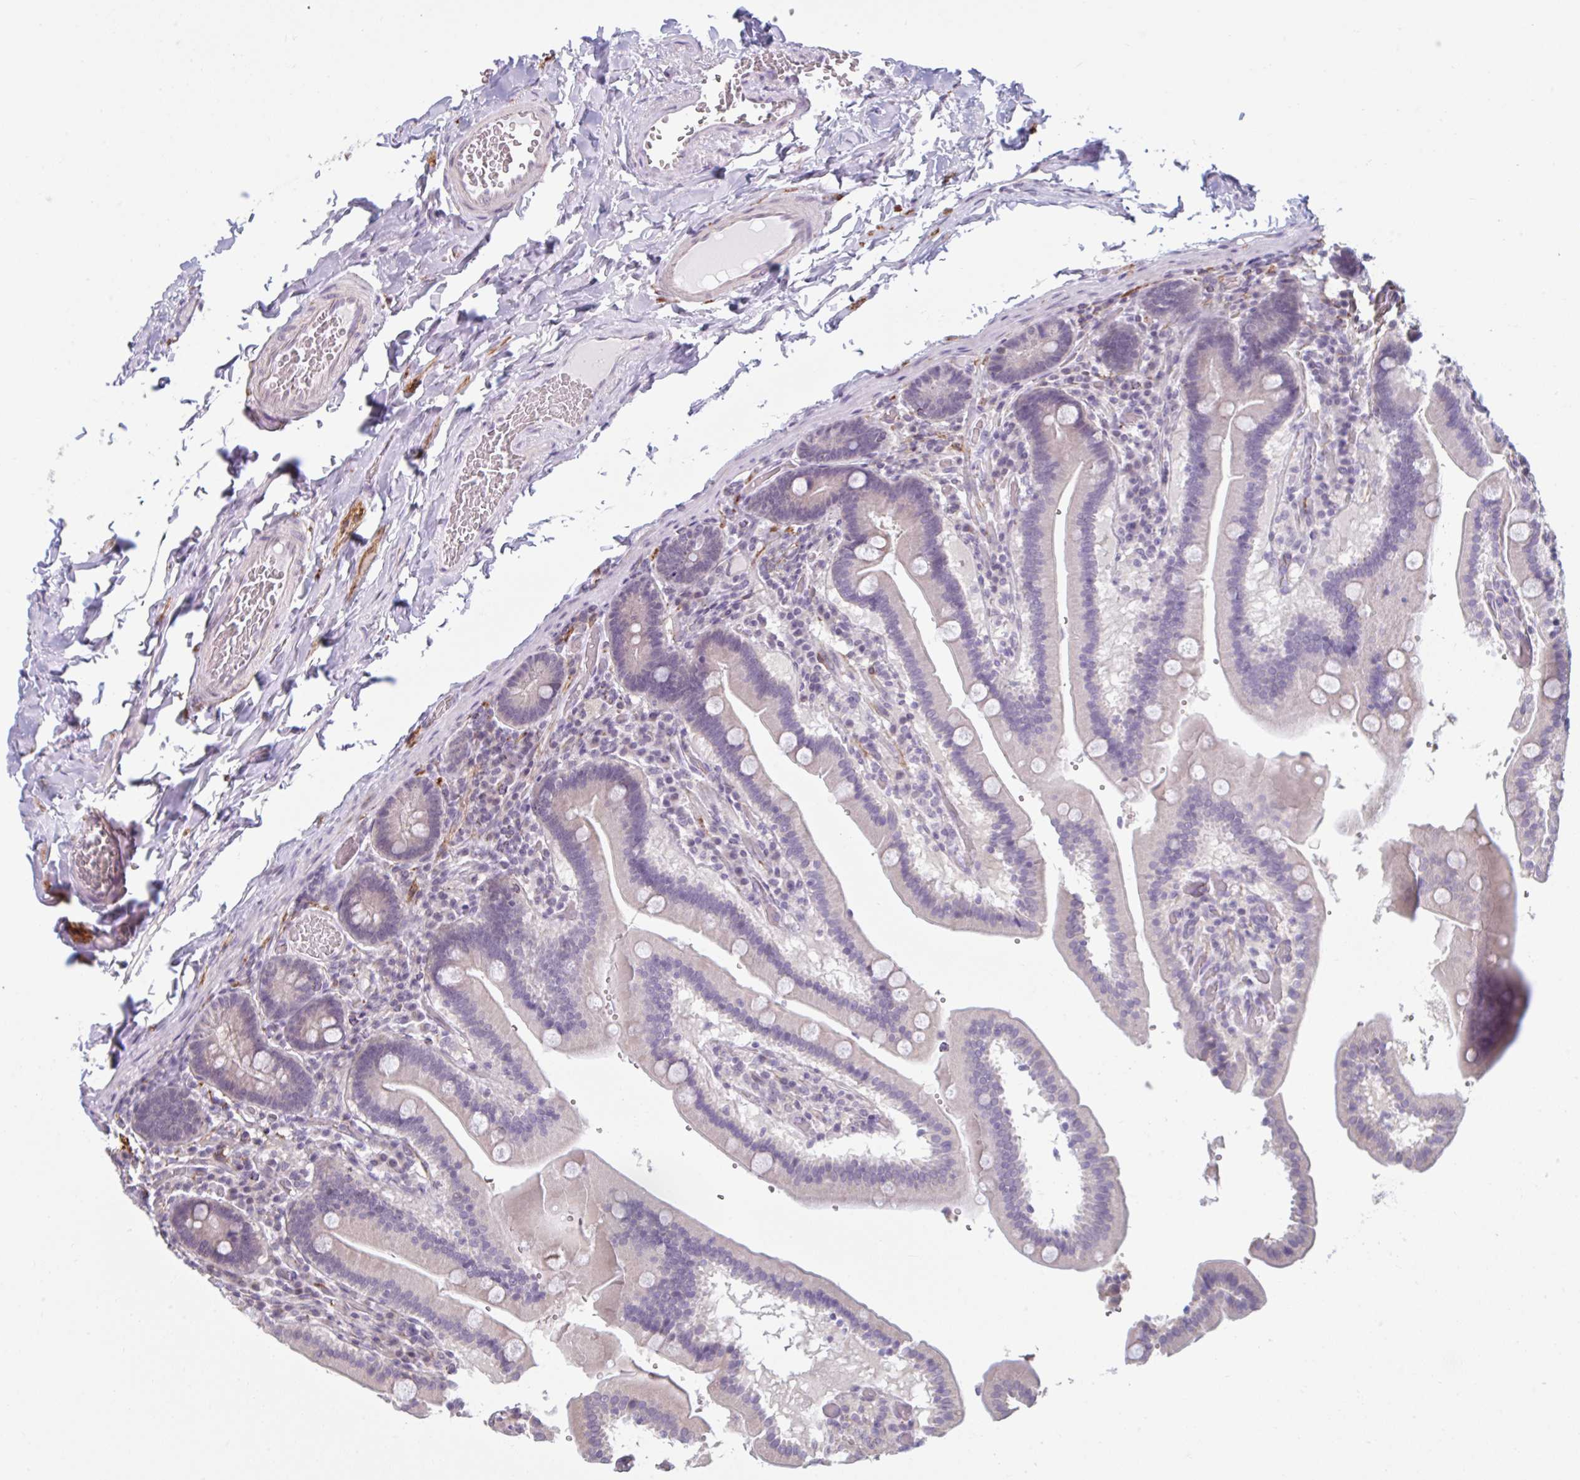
{"staining": {"intensity": "negative", "quantity": "none", "location": "none"}, "tissue": "duodenum", "cell_type": "Glandular cells", "image_type": "normal", "snomed": [{"axis": "morphology", "description": "Normal tissue, NOS"}, {"axis": "topography", "description": "Duodenum"}], "caption": "This is an immunohistochemistry micrograph of unremarkable human duodenum. There is no expression in glandular cells.", "gene": "CDH19", "patient": {"sex": "female", "age": 62}}